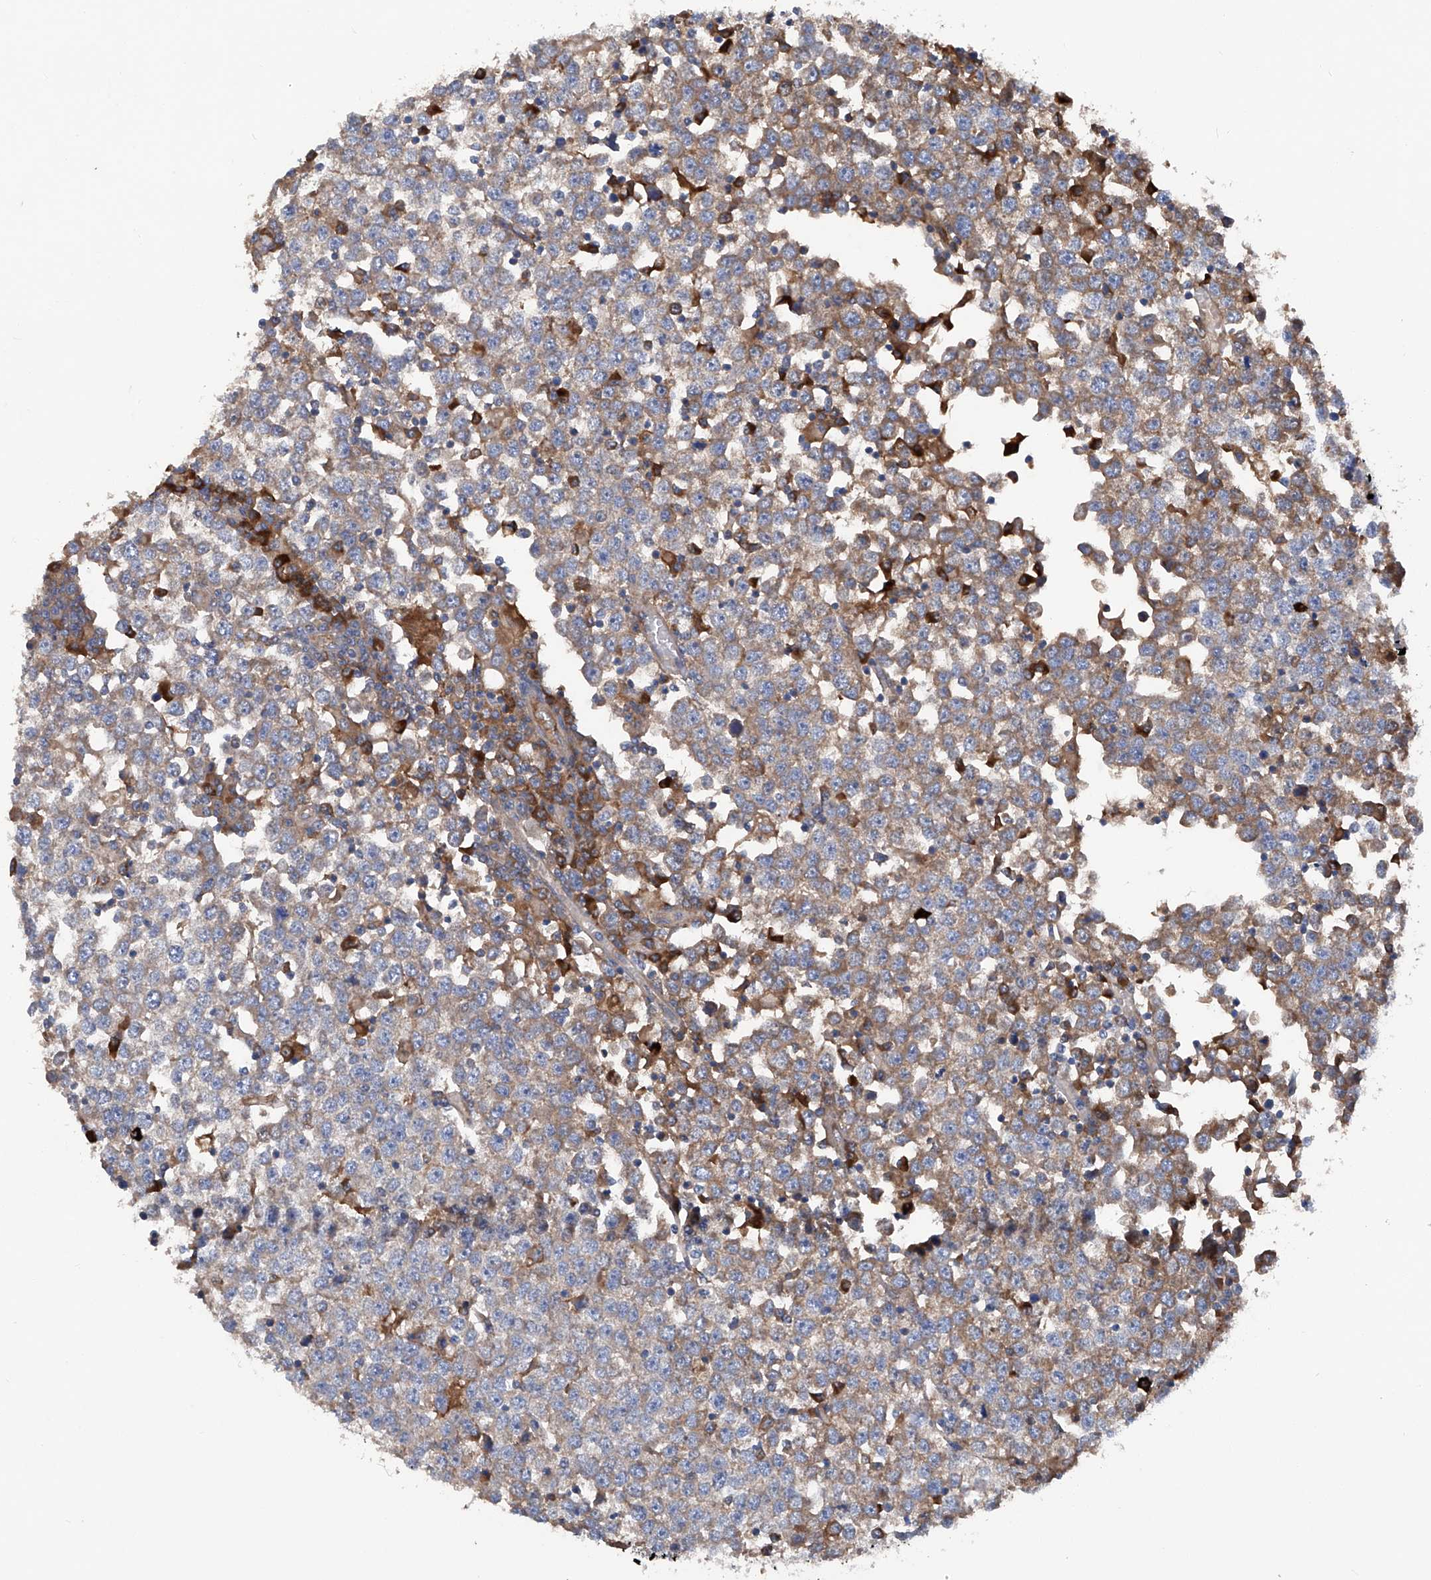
{"staining": {"intensity": "moderate", "quantity": "25%-75%", "location": "cytoplasmic/membranous"}, "tissue": "testis cancer", "cell_type": "Tumor cells", "image_type": "cancer", "snomed": [{"axis": "morphology", "description": "Seminoma, NOS"}, {"axis": "topography", "description": "Testis"}], "caption": "Protein staining exhibits moderate cytoplasmic/membranous positivity in about 25%-75% of tumor cells in testis cancer. (Brightfield microscopy of DAB IHC at high magnification).", "gene": "ASCC3", "patient": {"sex": "male", "age": 65}}